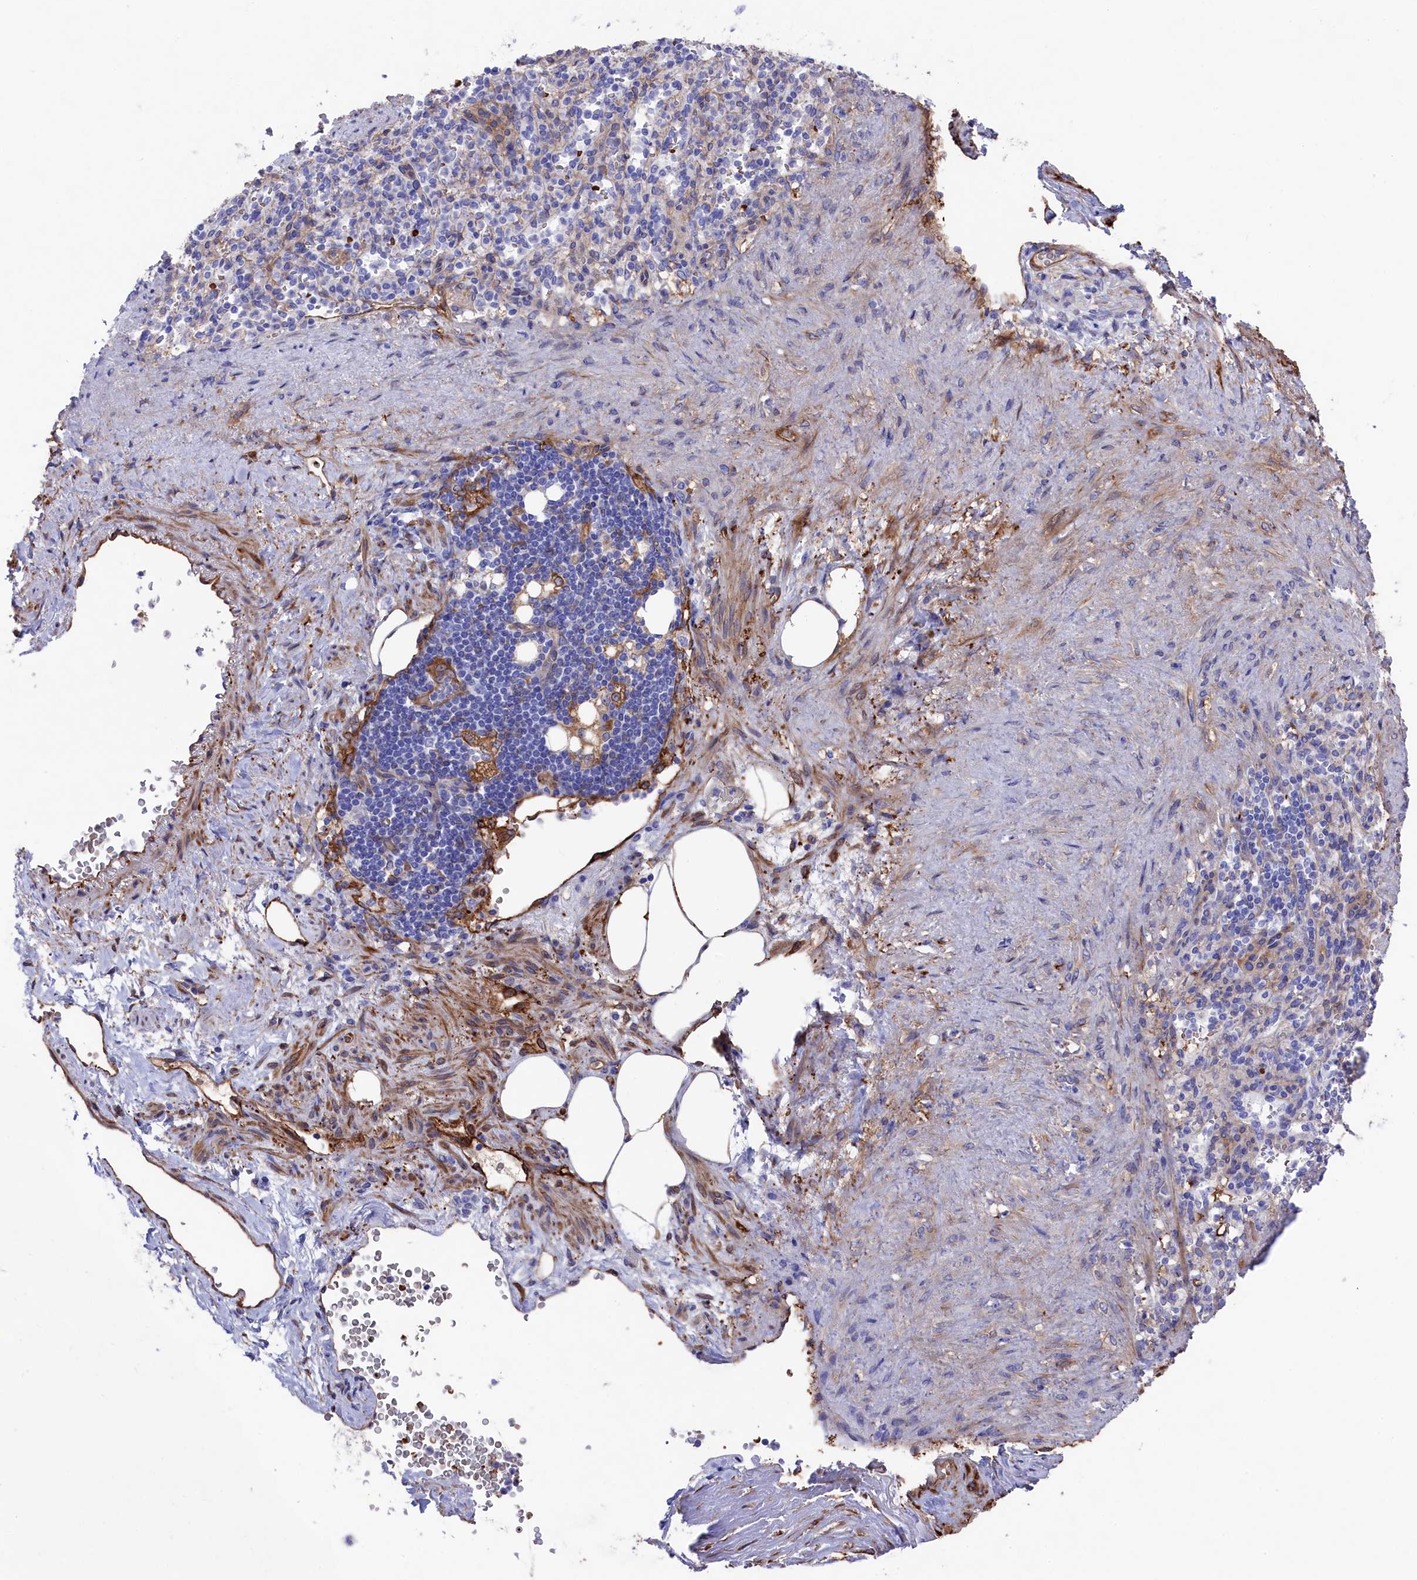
{"staining": {"intensity": "negative", "quantity": "none", "location": "none"}, "tissue": "spleen", "cell_type": "Cells in red pulp", "image_type": "normal", "snomed": [{"axis": "morphology", "description": "Normal tissue, NOS"}, {"axis": "topography", "description": "Spleen"}], "caption": "Photomicrograph shows no significant protein staining in cells in red pulp of unremarkable spleen. (IHC, brightfield microscopy, high magnification).", "gene": "LHFPL4", "patient": {"sex": "female", "age": 74}}